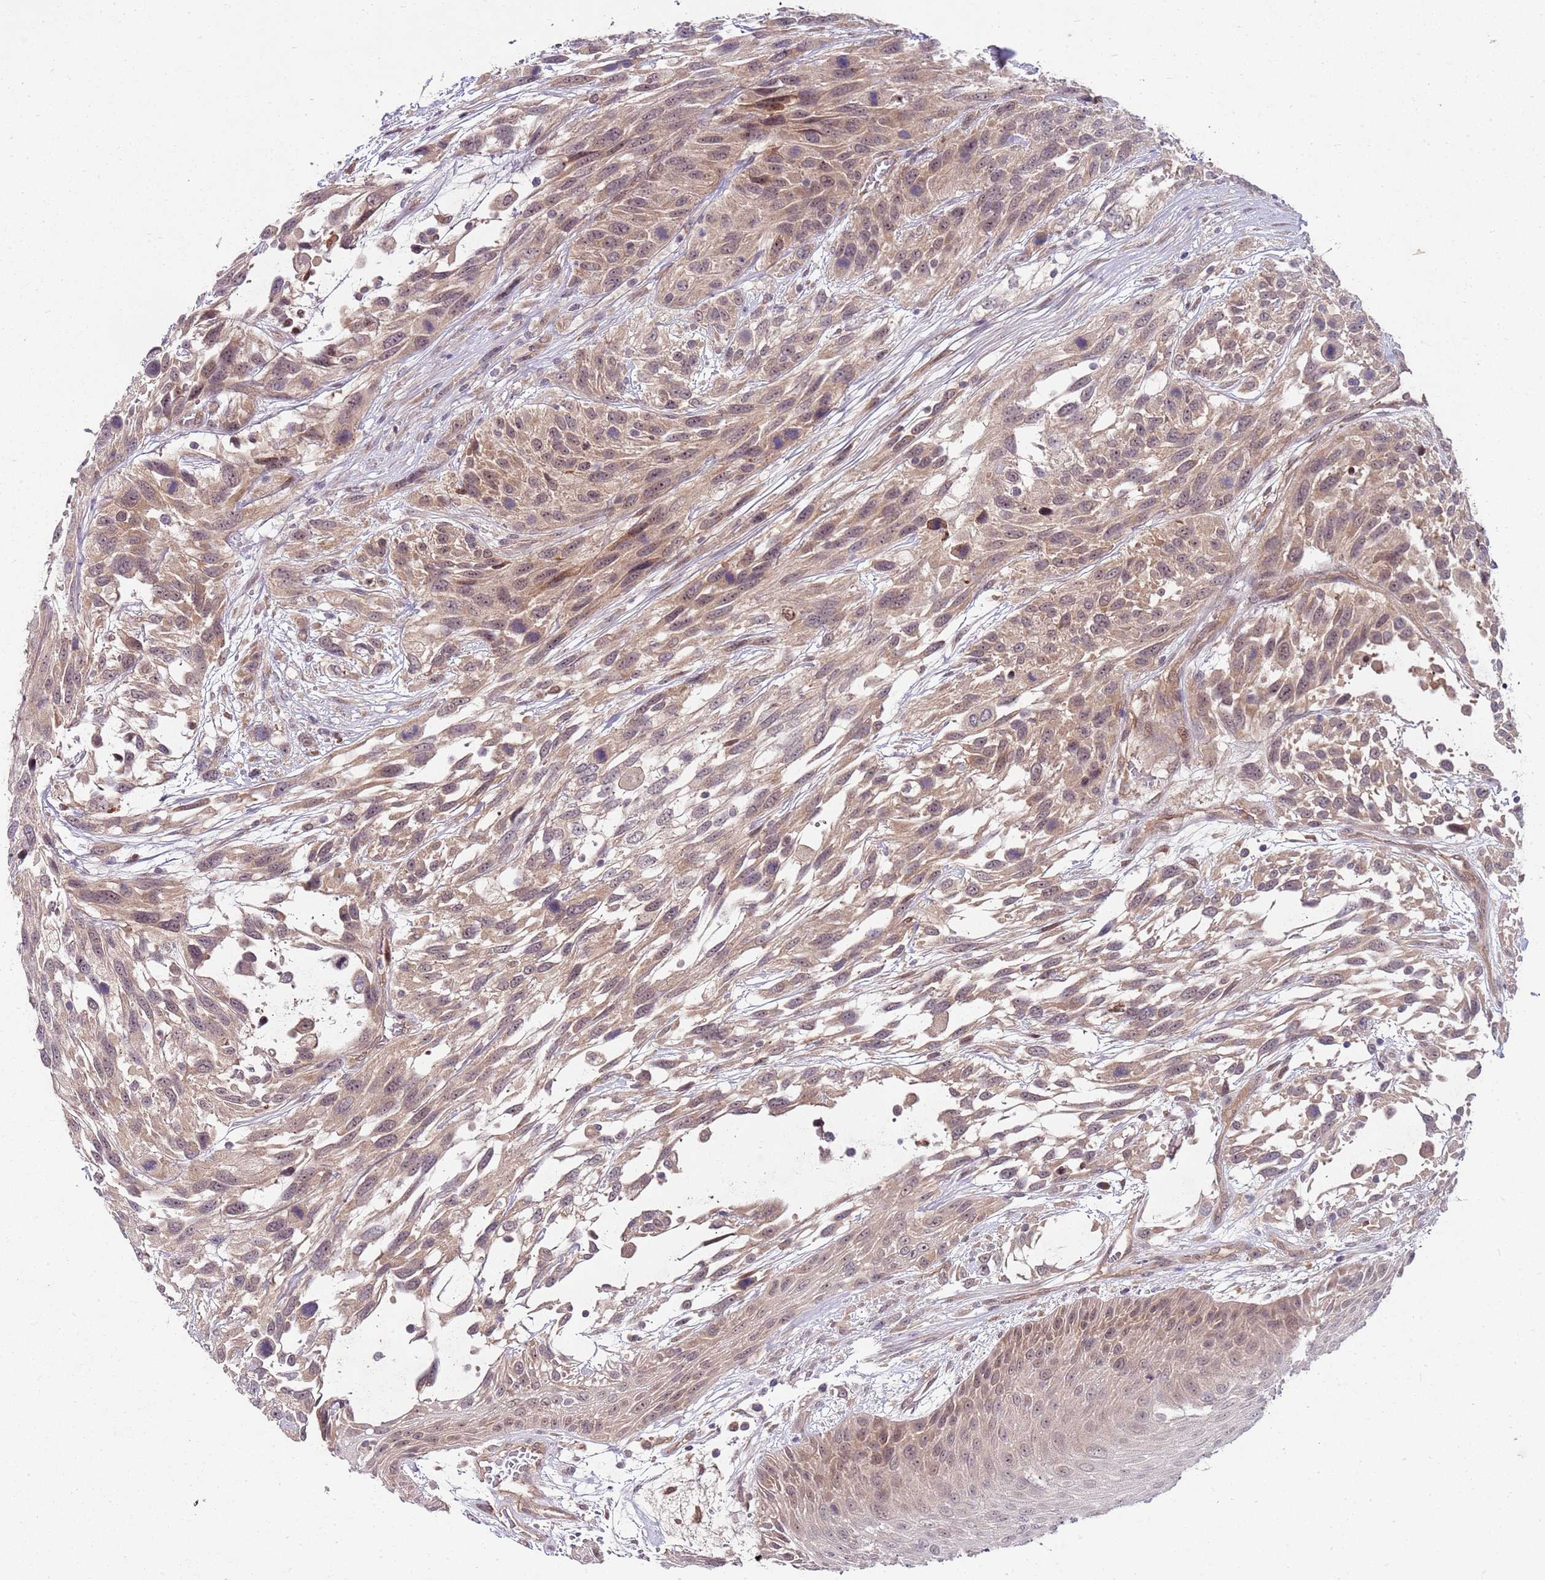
{"staining": {"intensity": "weak", "quantity": ">75%", "location": "cytoplasmic/membranous,nuclear"}, "tissue": "urothelial cancer", "cell_type": "Tumor cells", "image_type": "cancer", "snomed": [{"axis": "morphology", "description": "Urothelial carcinoma, High grade"}, {"axis": "topography", "description": "Urinary bladder"}], "caption": "Immunohistochemical staining of urothelial cancer demonstrates weak cytoplasmic/membranous and nuclear protein staining in about >75% of tumor cells. Using DAB (3,3'-diaminobenzidine) (brown) and hematoxylin (blue) stains, captured at high magnification using brightfield microscopy.", "gene": "FBXL22", "patient": {"sex": "female", "age": 70}}